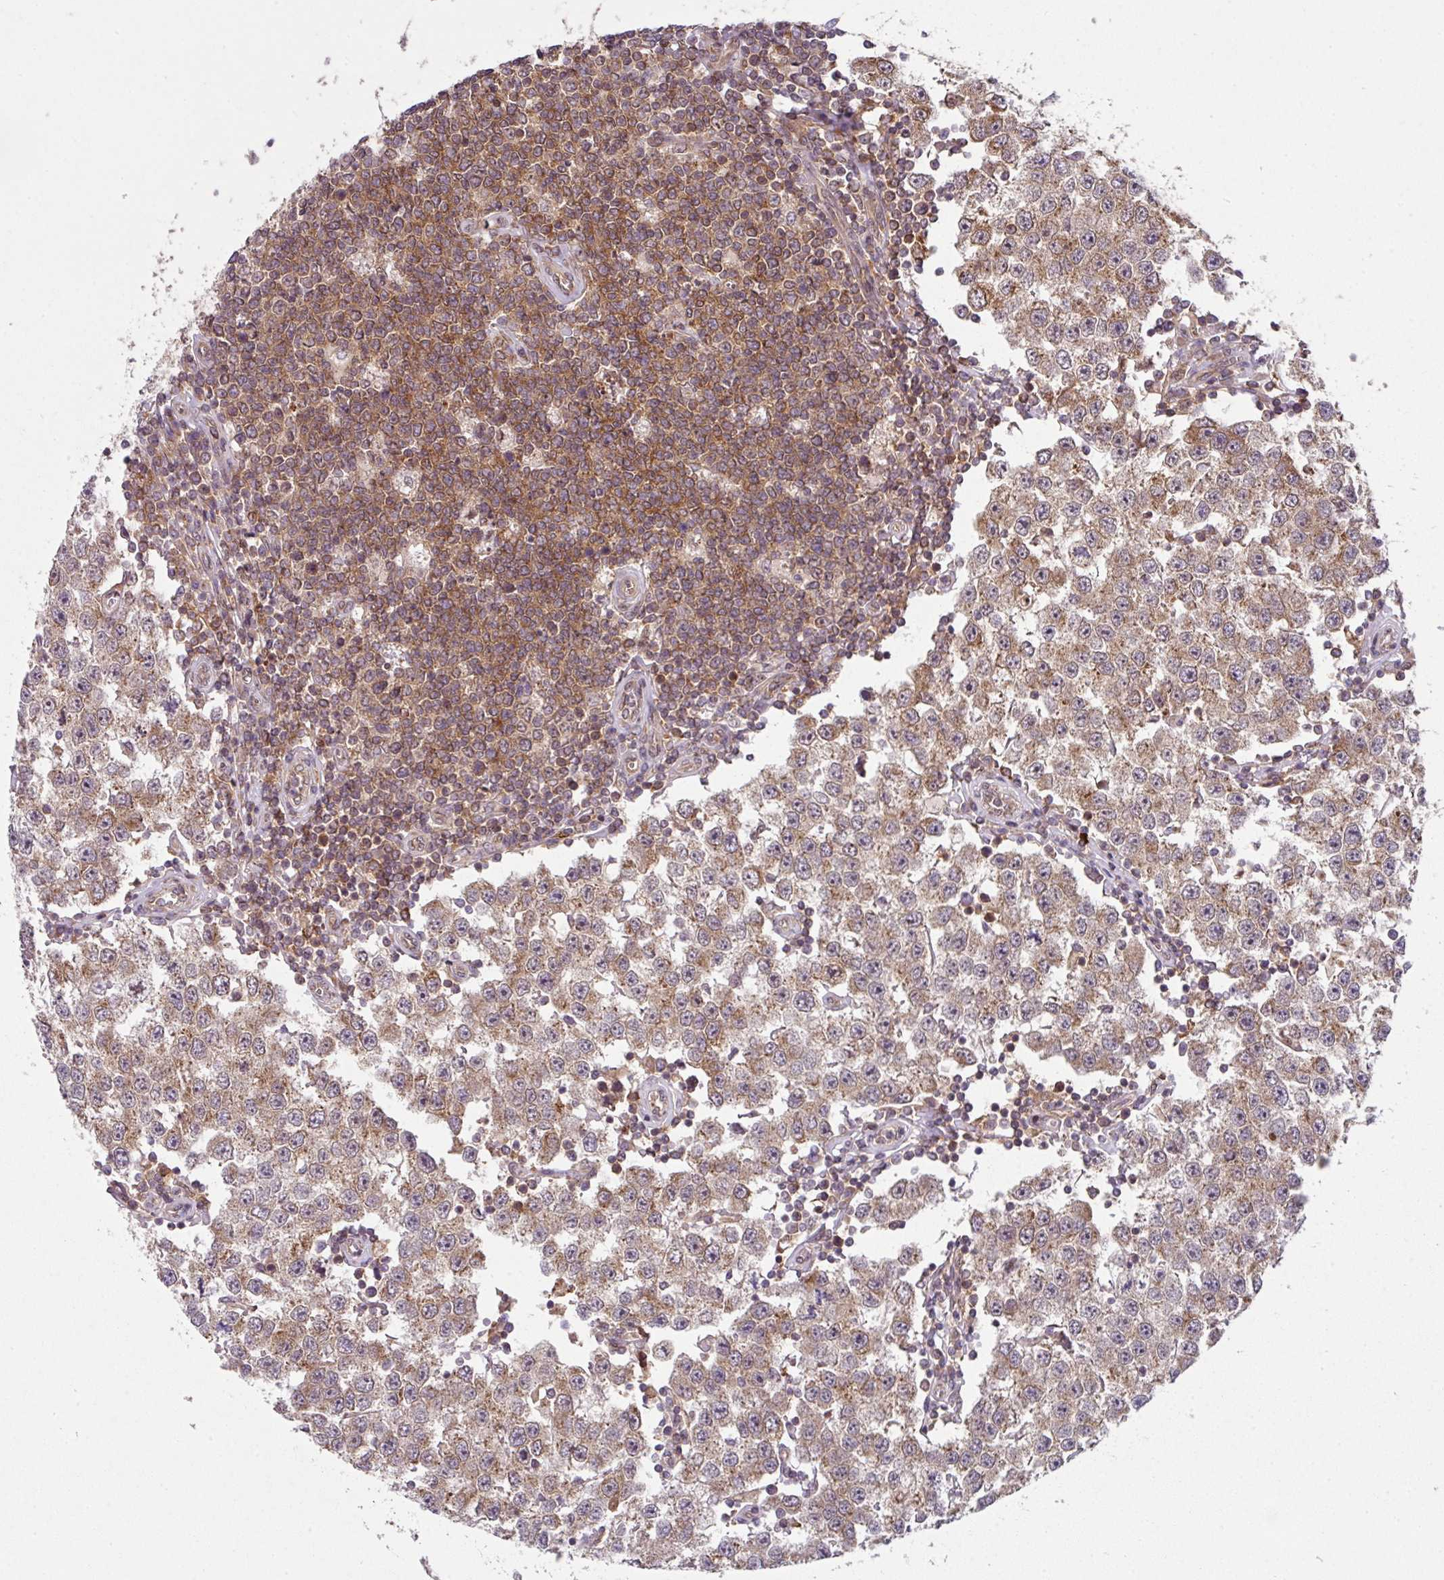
{"staining": {"intensity": "moderate", "quantity": ">75%", "location": "cytoplasmic/membranous,nuclear"}, "tissue": "testis cancer", "cell_type": "Tumor cells", "image_type": "cancer", "snomed": [{"axis": "morphology", "description": "Seminoma, NOS"}, {"axis": "topography", "description": "Testis"}], "caption": "IHC of seminoma (testis) exhibits medium levels of moderate cytoplasmic/membranous and nuclear positivity in approximately >75% of tumor cells.", "gene": "CAMLG", "patient": {"sex": "male", "age": 34}}